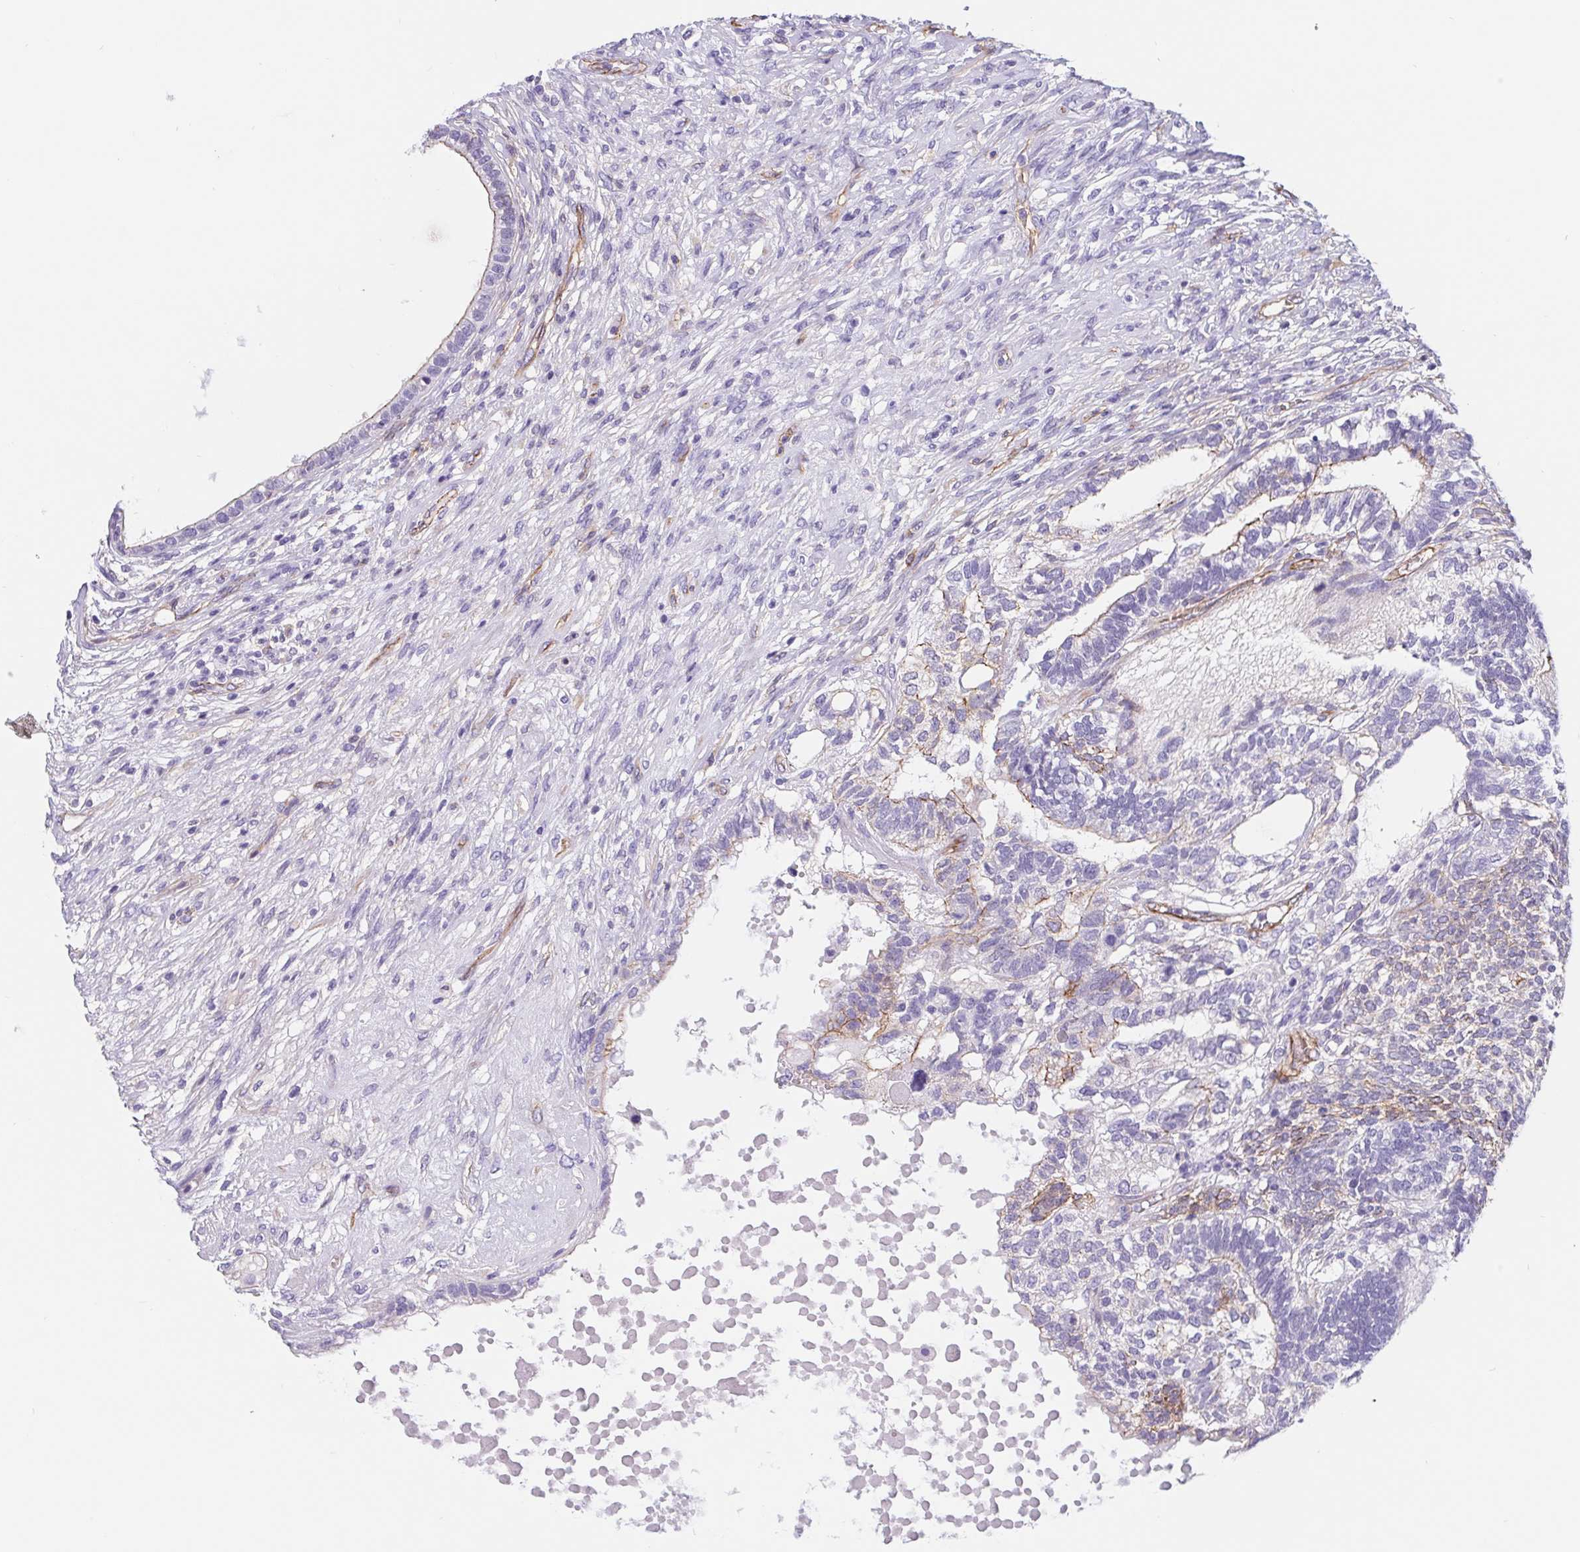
{"staining": {"intensity": "moderate", "quantity": "<25%", "location": "cytoplasmic/membranous"}, "tissue": "testis cancer", "cell_type": "Tumor cells", "image_type": "cancer", "snomed": [{"axis": "morphology", "description": "Seminoma, NOS"}, {"axis": "morphology", "description": "Carcinoma, Embryonal, NOS"}, {"axis": "topography", "description": "Testis"}], "caption": "Brown immunohistochemical staining in human testis embryonal carcinoma displays moderate cytoplasmic/membranous staining in about <25% of tumor cells.", "gene": "LIMCH1", "patient": {"sex": "male", "age": 41}}